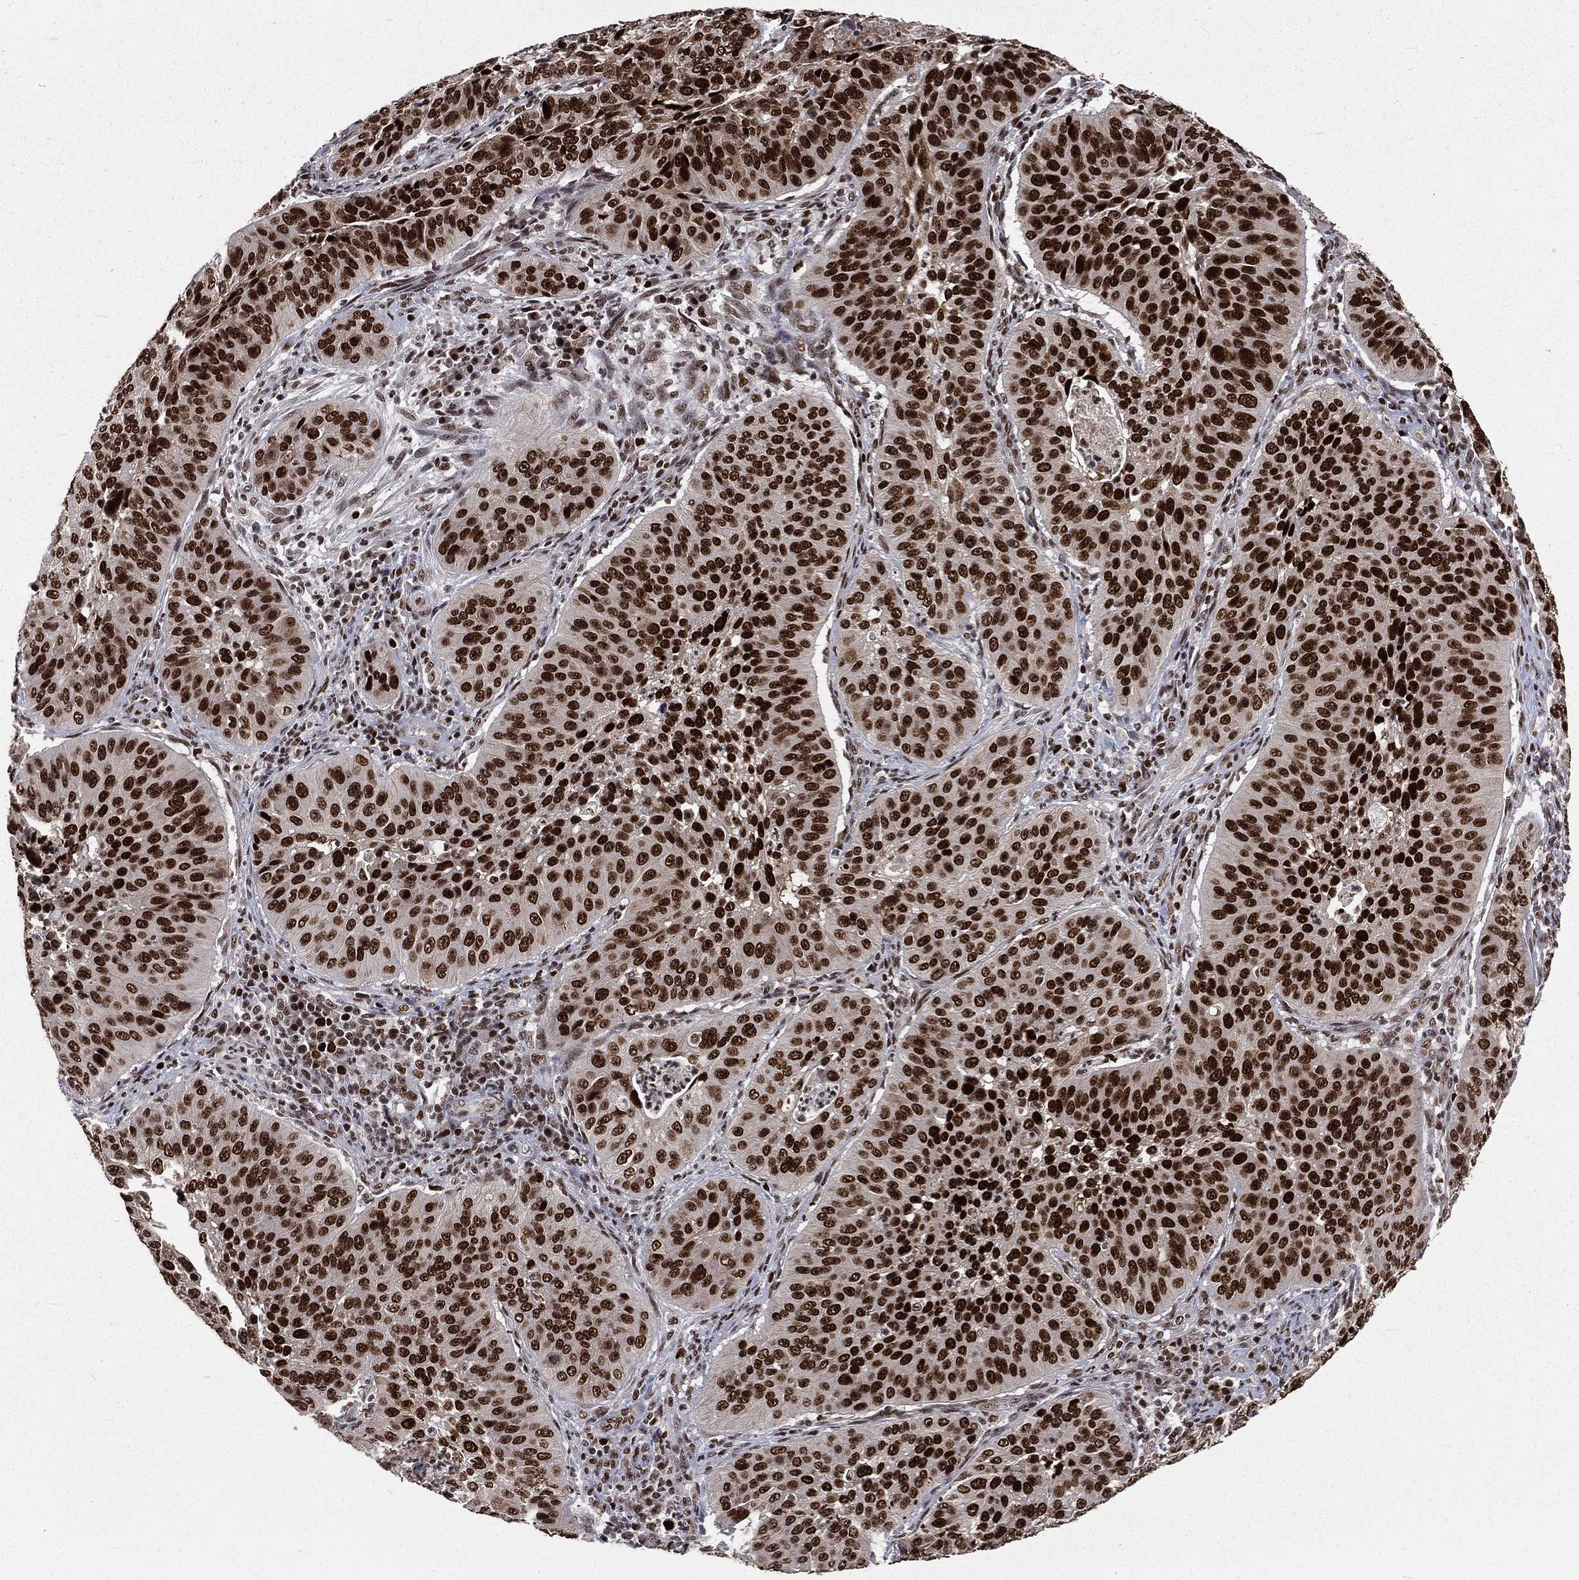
{"staining": {"intensity": "strong", "quantity": ">75%", "location": "nuclear"}, "tissue": "cervical cancer", "cell_type": "Tumor cells", "image_type": "cancer", "snomed": [{"axis": "morphology", "description": "Normal tissue, NOS"}, {"axis": "morphology", "description": "Squamous cell carcinoma, NOS"}, {"axis": "topography", "description": "Cervix"}], "caption": "Immunohistochemistry (IHC) staining of cervical cancer (squamous cell carcinoma), which displays high levels of strong nuclear staining in about >75% of tumor cells indicating strong nuclear protein staining. The staining was performed using DAB (3,3'-diaminobenzidine) (brown) for protein detection and nuclei were counterstained in hematoxylin (blue).", "gene": "POLB", "patient": {"sex": "female", "age": 39}}